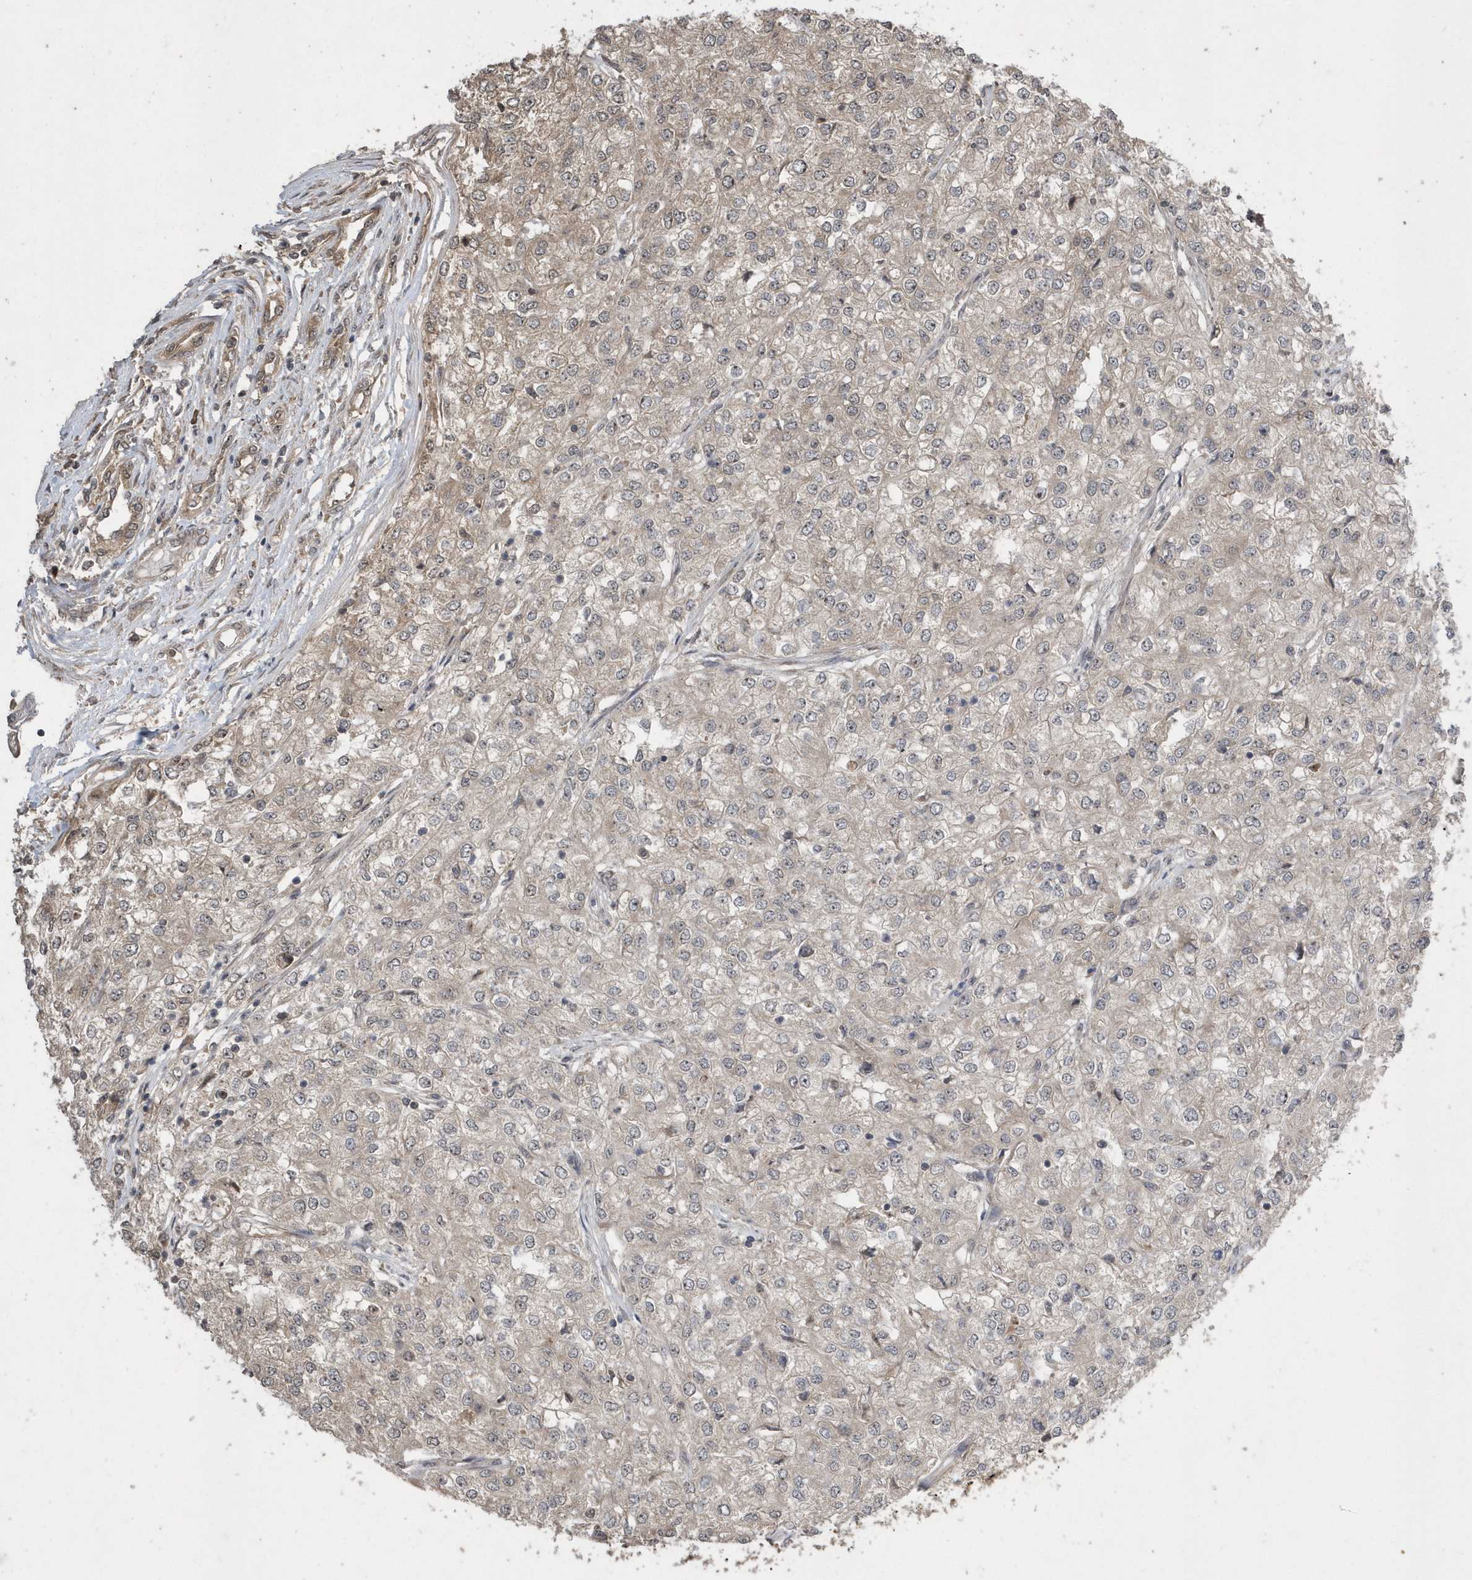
{"staining": {"intensity": "negative", "quantity": "none", "location": "none"}, "tissue": "renal cancer", "cell_type": "Tumor cells", "image_type": "cancer", "snomed": [{"axis": "morphology", "description": "Adenocarcinoma, NOS"}, {"axis": "topography", "description": "Kidney"}], "caption": "This histopathology image is of adenocarcinoma (renal) stained with immunohistochemistry (IHC) to label a protein in brown with the nuclei are counter-stained blue. There is no positivity in tumor cells.", "gene": "WASHC5", "patient": {"sex": "female", "age": 54}}